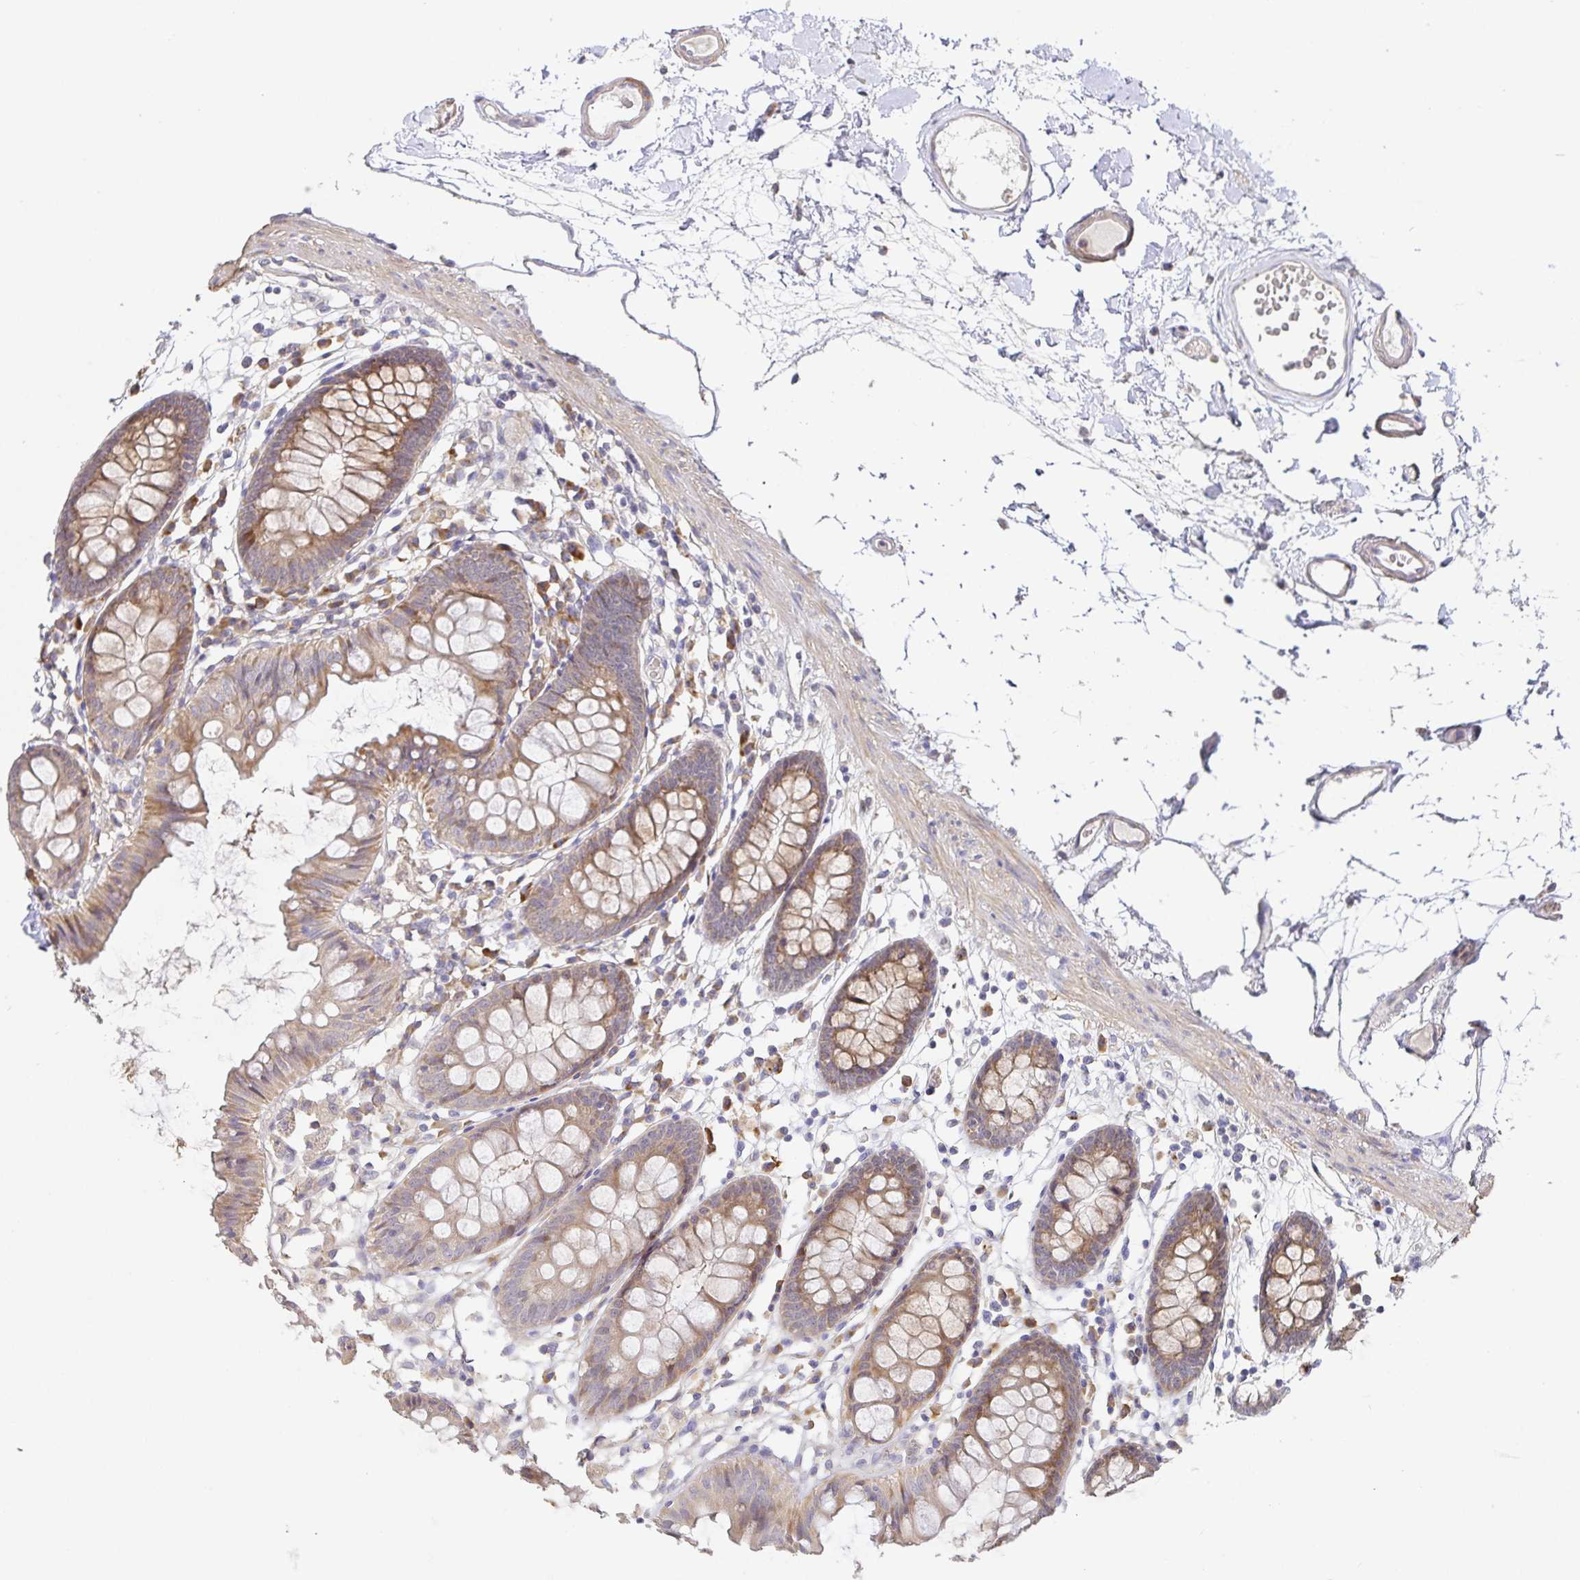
{"staining": {"intensity": "weak", "quantity": ">75%", "location": "cytoplasmic/membranous"}, "tissue": "colon", "cell_type": "Endothelial cells", "image_type": "normal", "snomed": [{"axis": "morphology", "description": "Normal tissue, NOS"}, {"axis": "topography", "description": "Colon"}], "caption": "This micrograph shows immunohistochemistry (IHC) staining of normal colon, with low weak cytoplasmic/membranous expression in approximately >75% of endothelial cells.", "gene": "ZDHHC11B", "patient": {"sex": "female", "age": 84}}